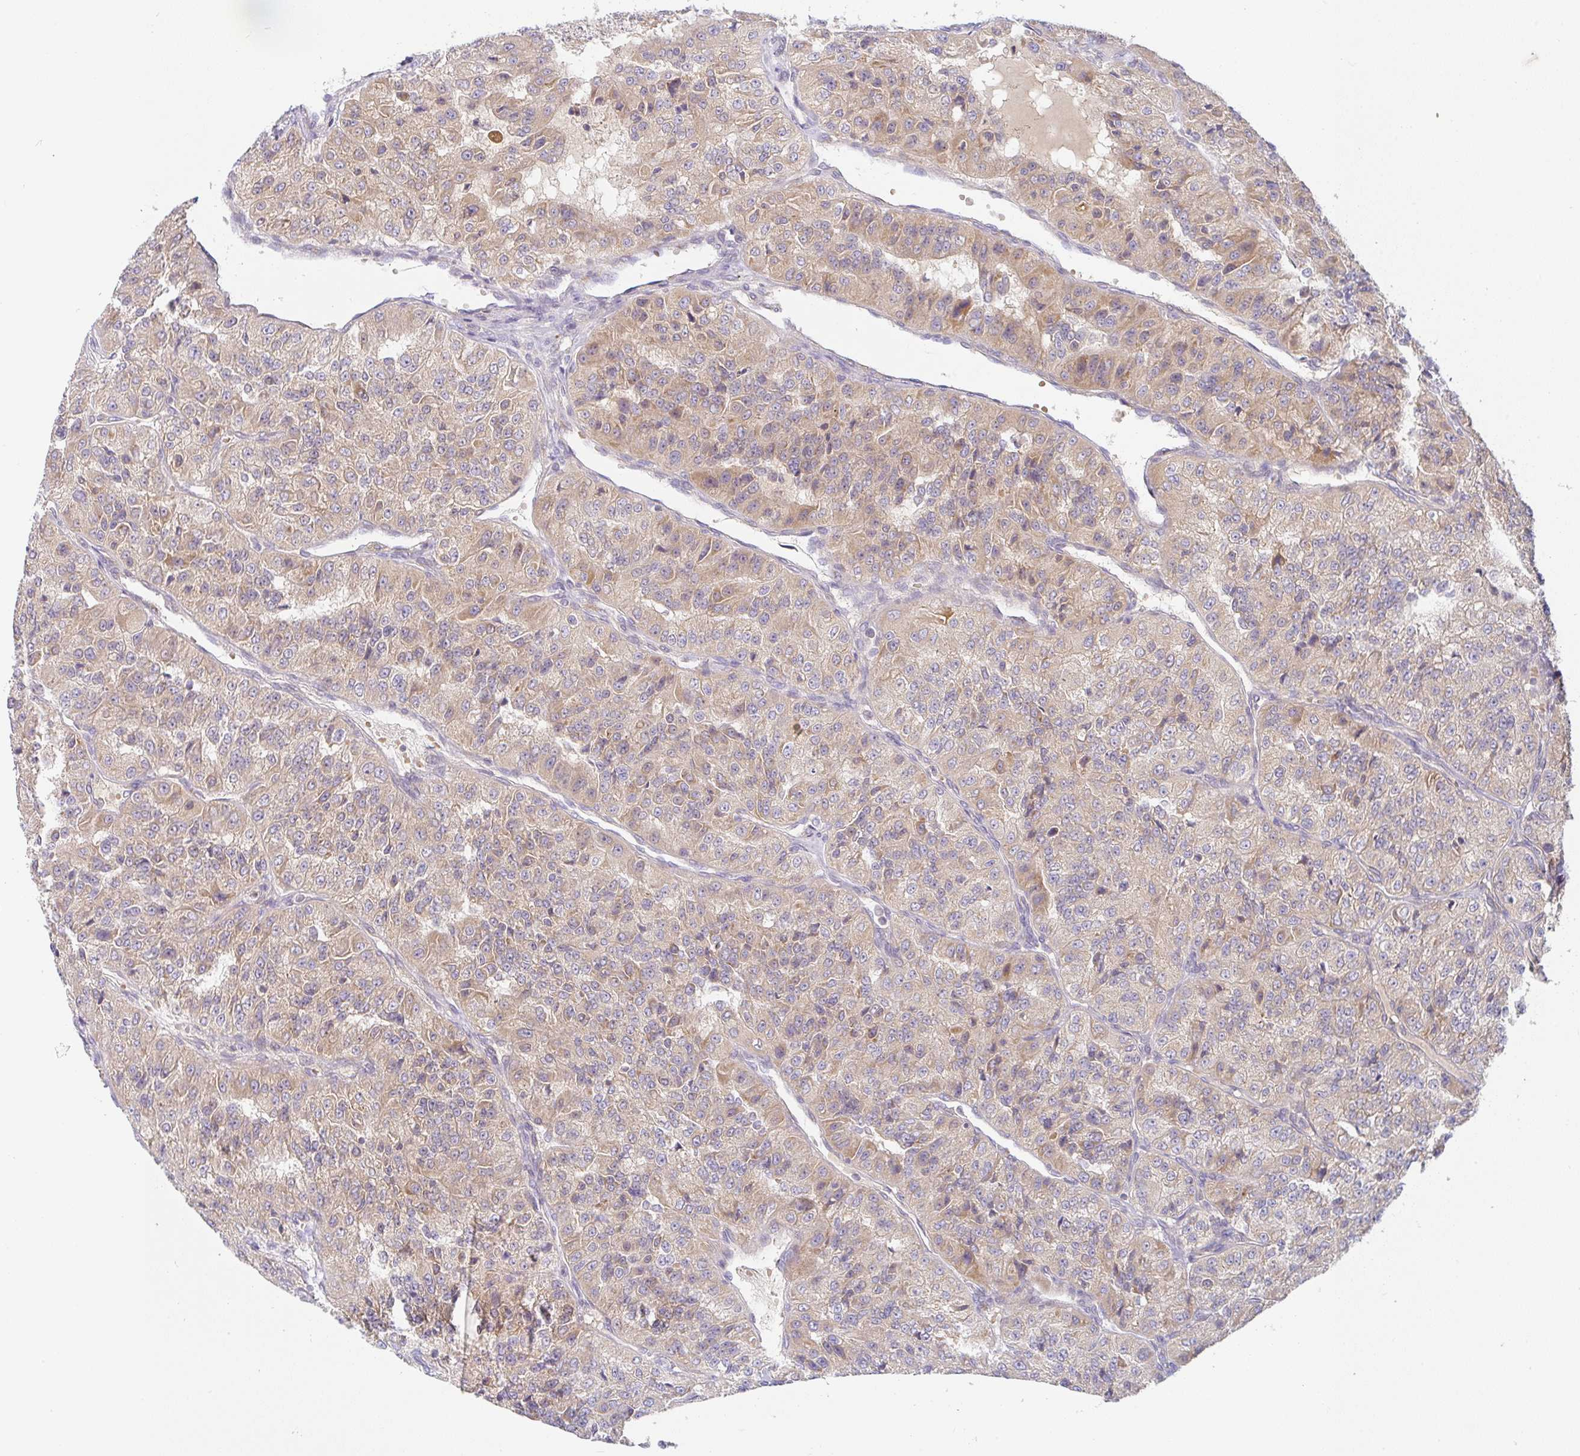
{"staining": {"intensity": "moderate", "quantity": ">75%", "location": "cytoplasmic/membranous"}, "tissue": "renal cancer", "cell_type": "Tumor cells", "image_type": "cancer", "snomed": [{"axis": "morphology", "description": "Adenocarcinoma, NOS"}, {"axis": "topography", "description": "Kidney"}], "caption": "A brown stain labels moderate cytoplasmic/membranous positivity of a protein in human renal cancer tumor cells. The protein of interest is stained brown, and the nuclei are stained in blue (DAB IHC with brightfield microscopy, high magnification).", "gene": "DERL2", "patient": {"sex": "female", "age": 63}}